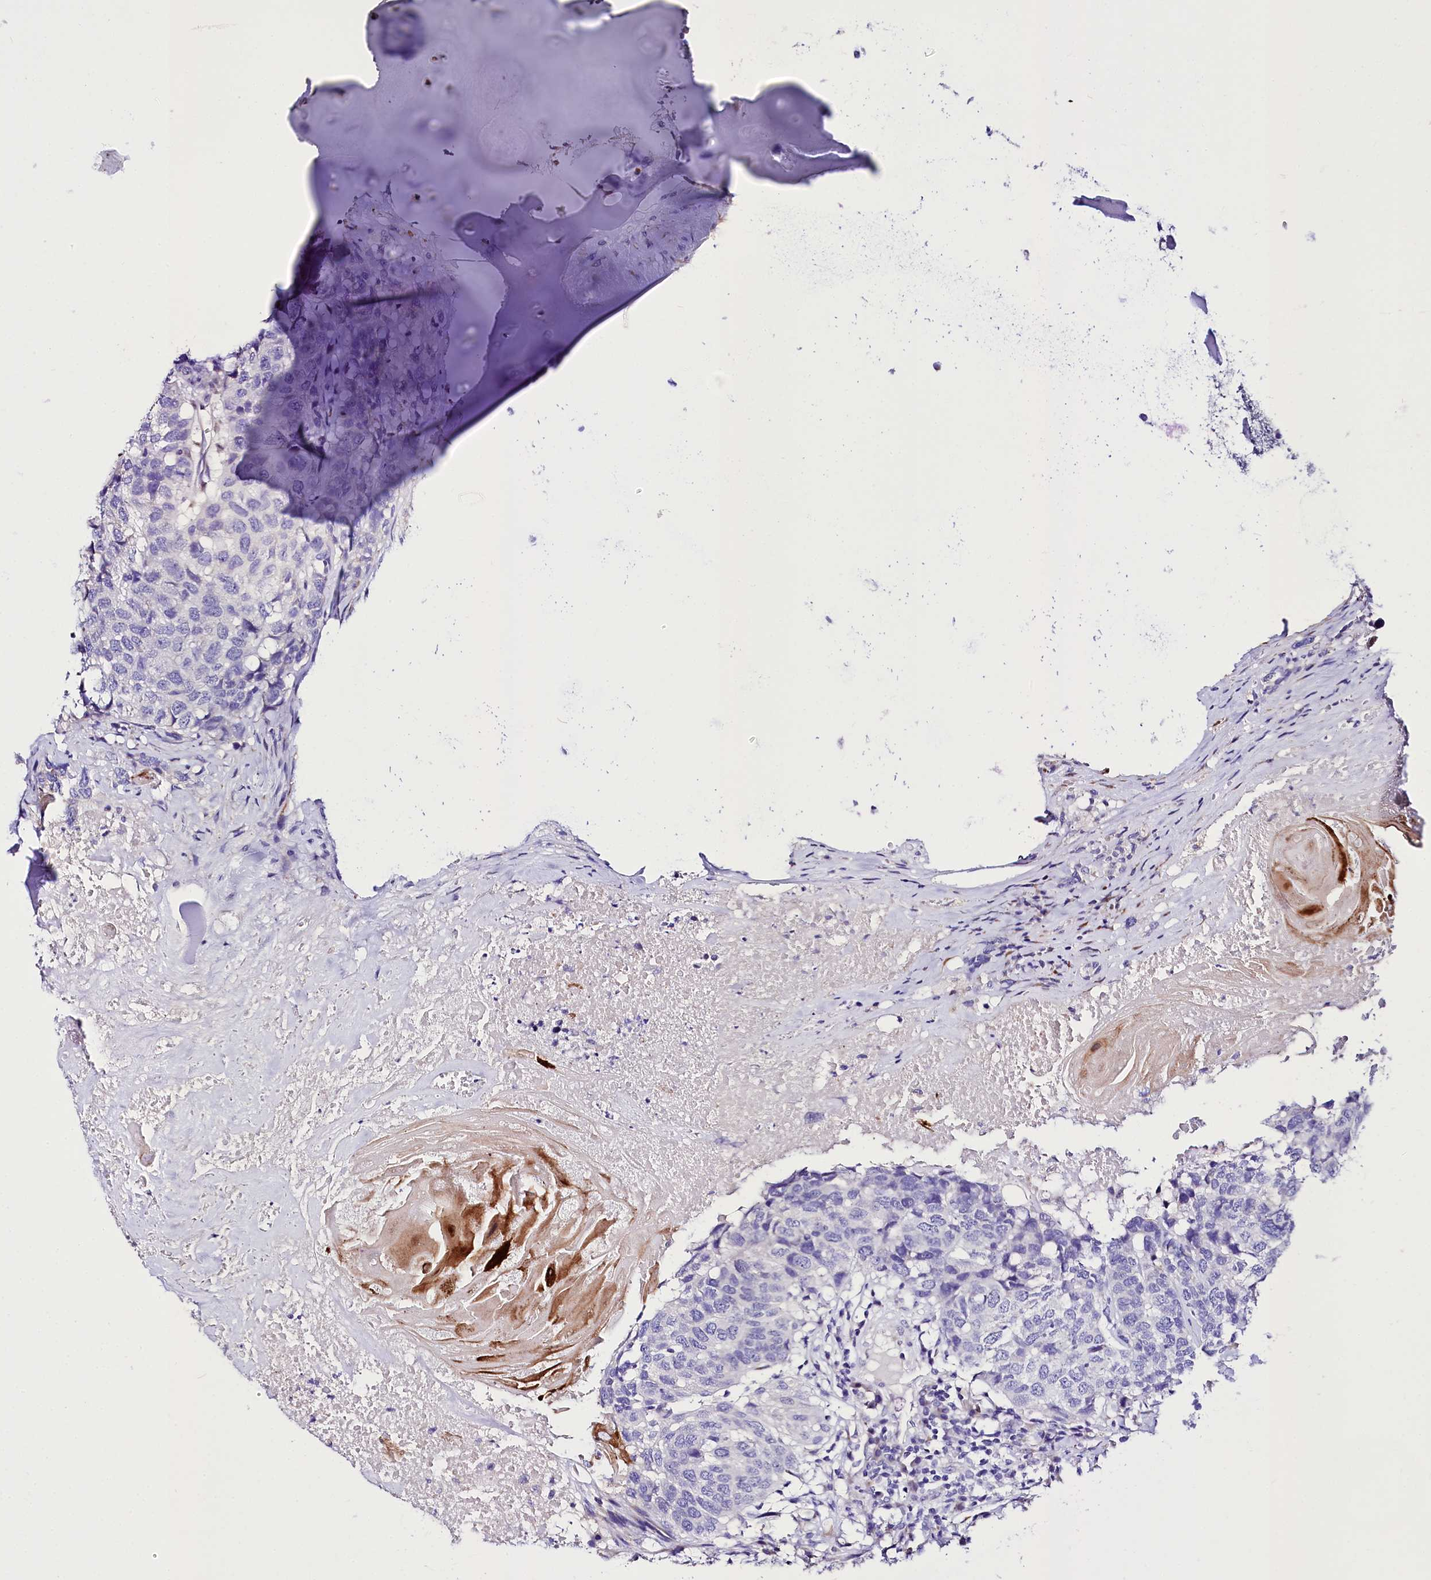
{"staining": {"intensity": "strong", "quantity": "<25%", "location": "cytoplasmic/membranous"}, "tissue": "head and neck cancer", "cell_type": "Tumor cells", "image_type": "cancer", "snomed": [{"axis": "morphology", "description": "Squamous cell carcinoma, NOS"}, {"axis": "topography", "description": "Head-Neck"}], "caption": "Approximately <25% of tumor cells in human squamous cell carcinoma (head and neck) reveal strong cytoplasmic/membranous protein positivity as visualized by brown immunohistochemical staining.", "gene": "A2ML1", "patient": {"sex": "male", "age": 66}}